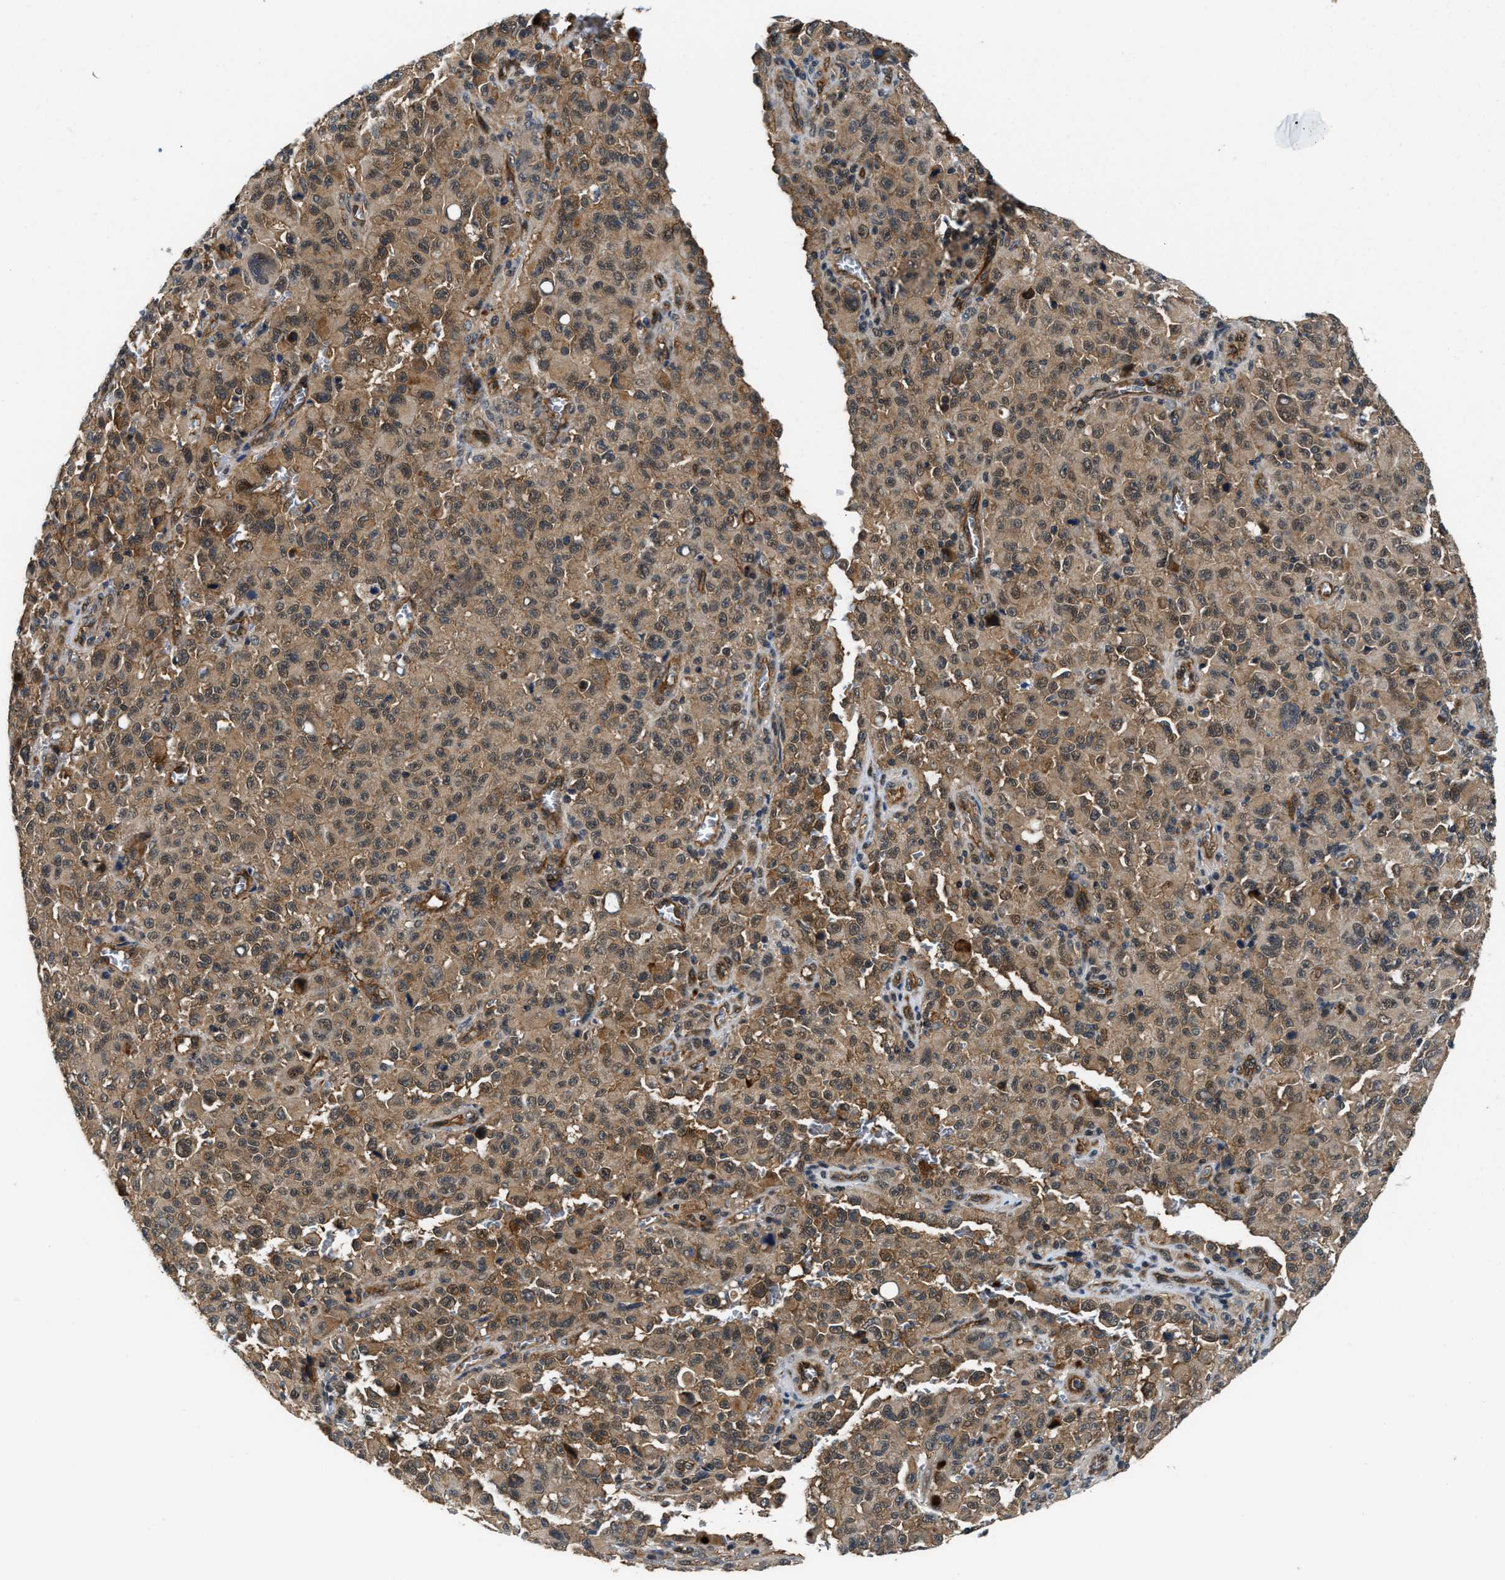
{"staining": {"intensity": "weak", "quantity": ">75%", "location": "cytoplasmic/membranous"}, "tissue": "melanoma", "cell_type": "Tumor cells", "image_type": "cancer", "snomed": [{"axis": "morphology", "description": "Malignant melanoma, NOS"}, {"axis": "topography", "description": "Skin"}], "caption": "An IHC image of neoplastic tissue is shown. Protein staining in brown shows weak cytoplasmic/membranous positivity in melanoma within tumor cells. Ihc stains the protein of interest in brown and the nuclei are stained blue.", "gene": "COPS2", "patient": {"sex": "female", "age": 82}}